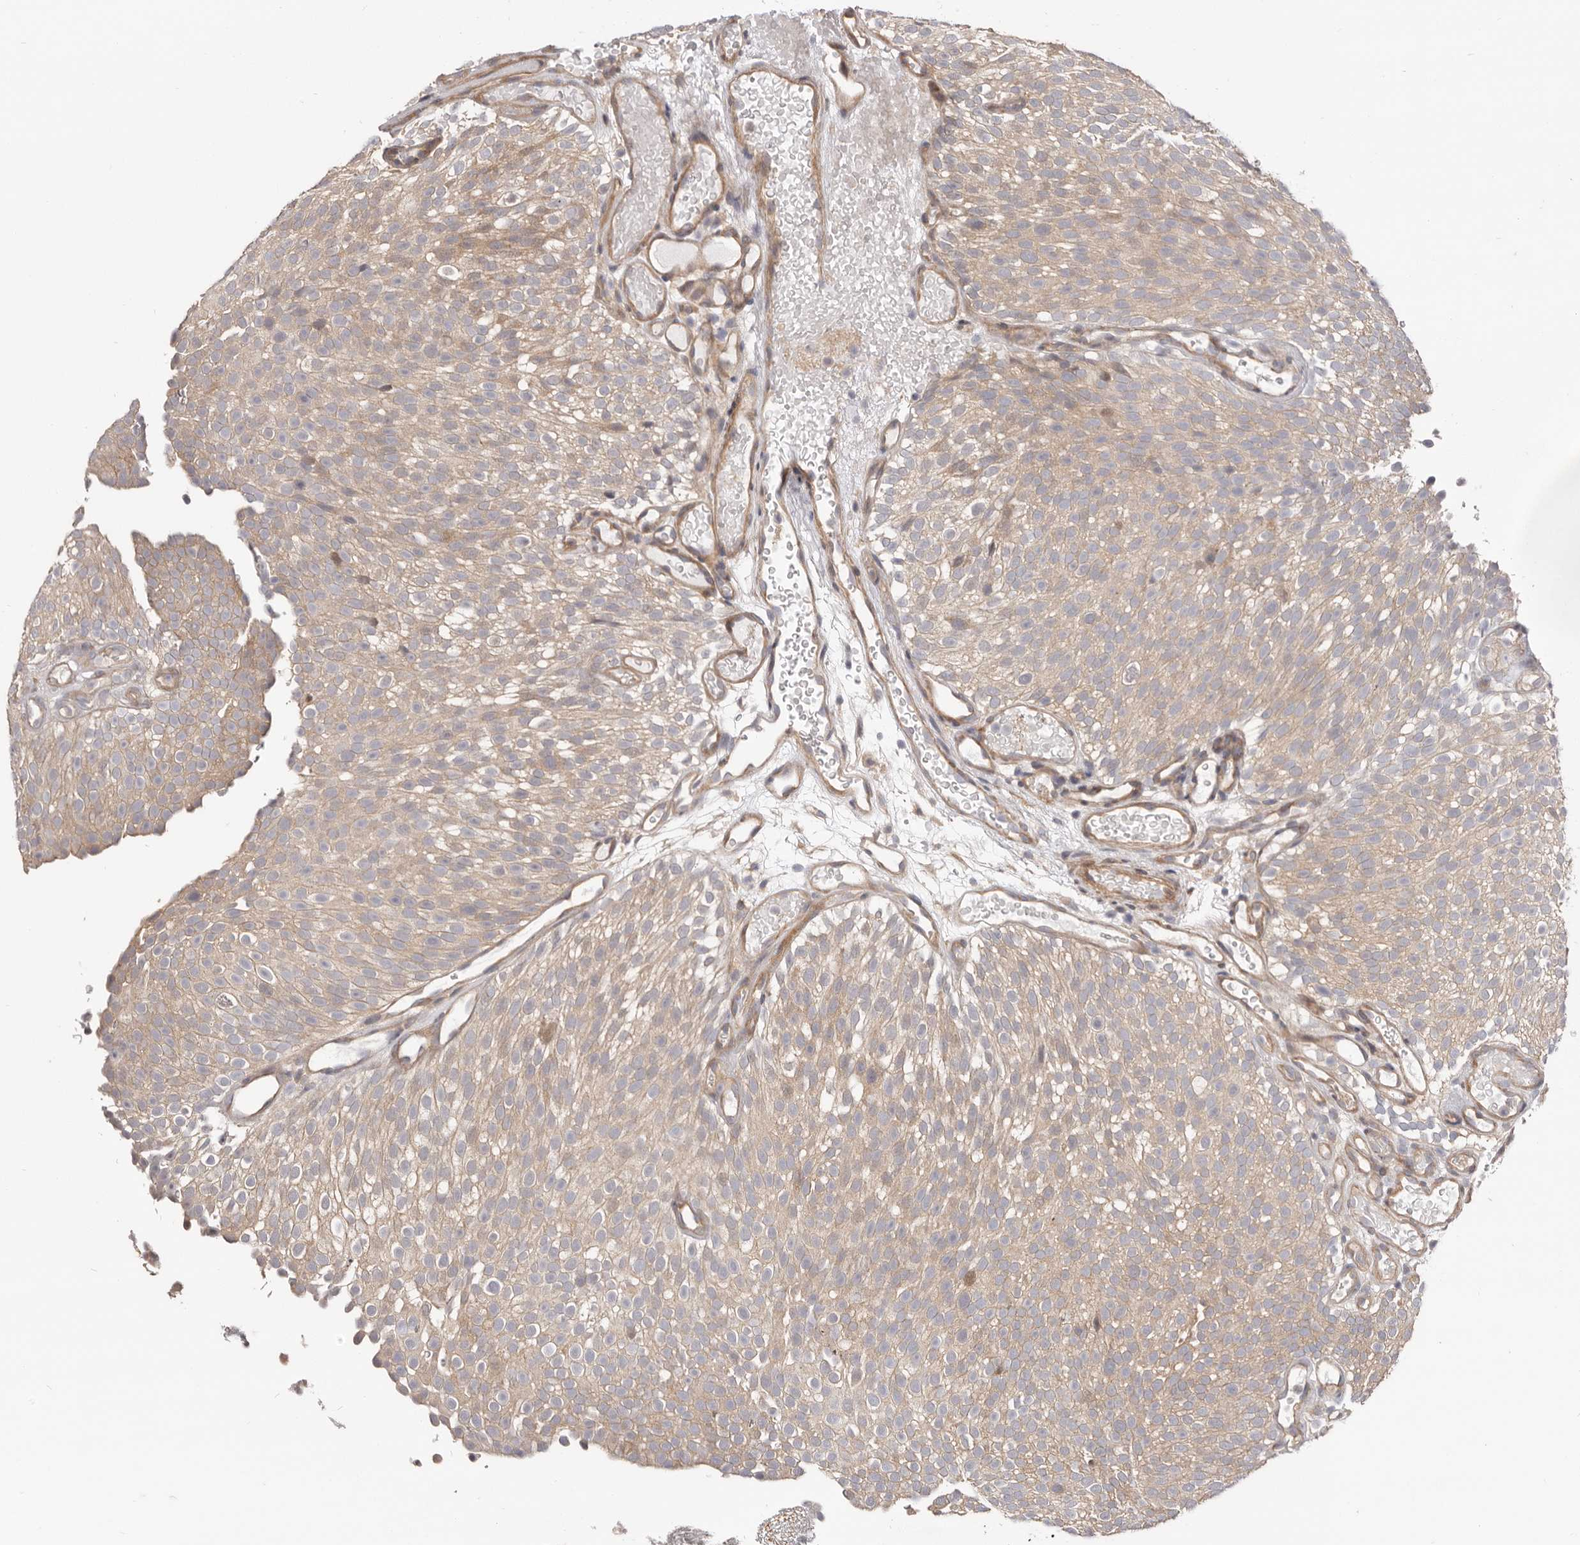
{"staining": {"intensity": "weak", "quantity": "25%-75%", "location": "cytoplasmic/membranous"}, "tissue": "urothelial cancer", "cell_type": "Tumor cells", "image_type": "cancer", "snomed": [{"axis": "morphology", "description": "Urothelial carcinoma, Low grade"}, {"axis": "topography", "description": "Urinary bladder"}], "caption": "Weak cytoplasmic/membranous positivity for a protein is identified in approximately 25%-75% of tumor cells of urothelial cancer using immunohistochemistry (IHC).", "gene": "GPATCH4", "patient": {"sex": "male", "age": 78}}